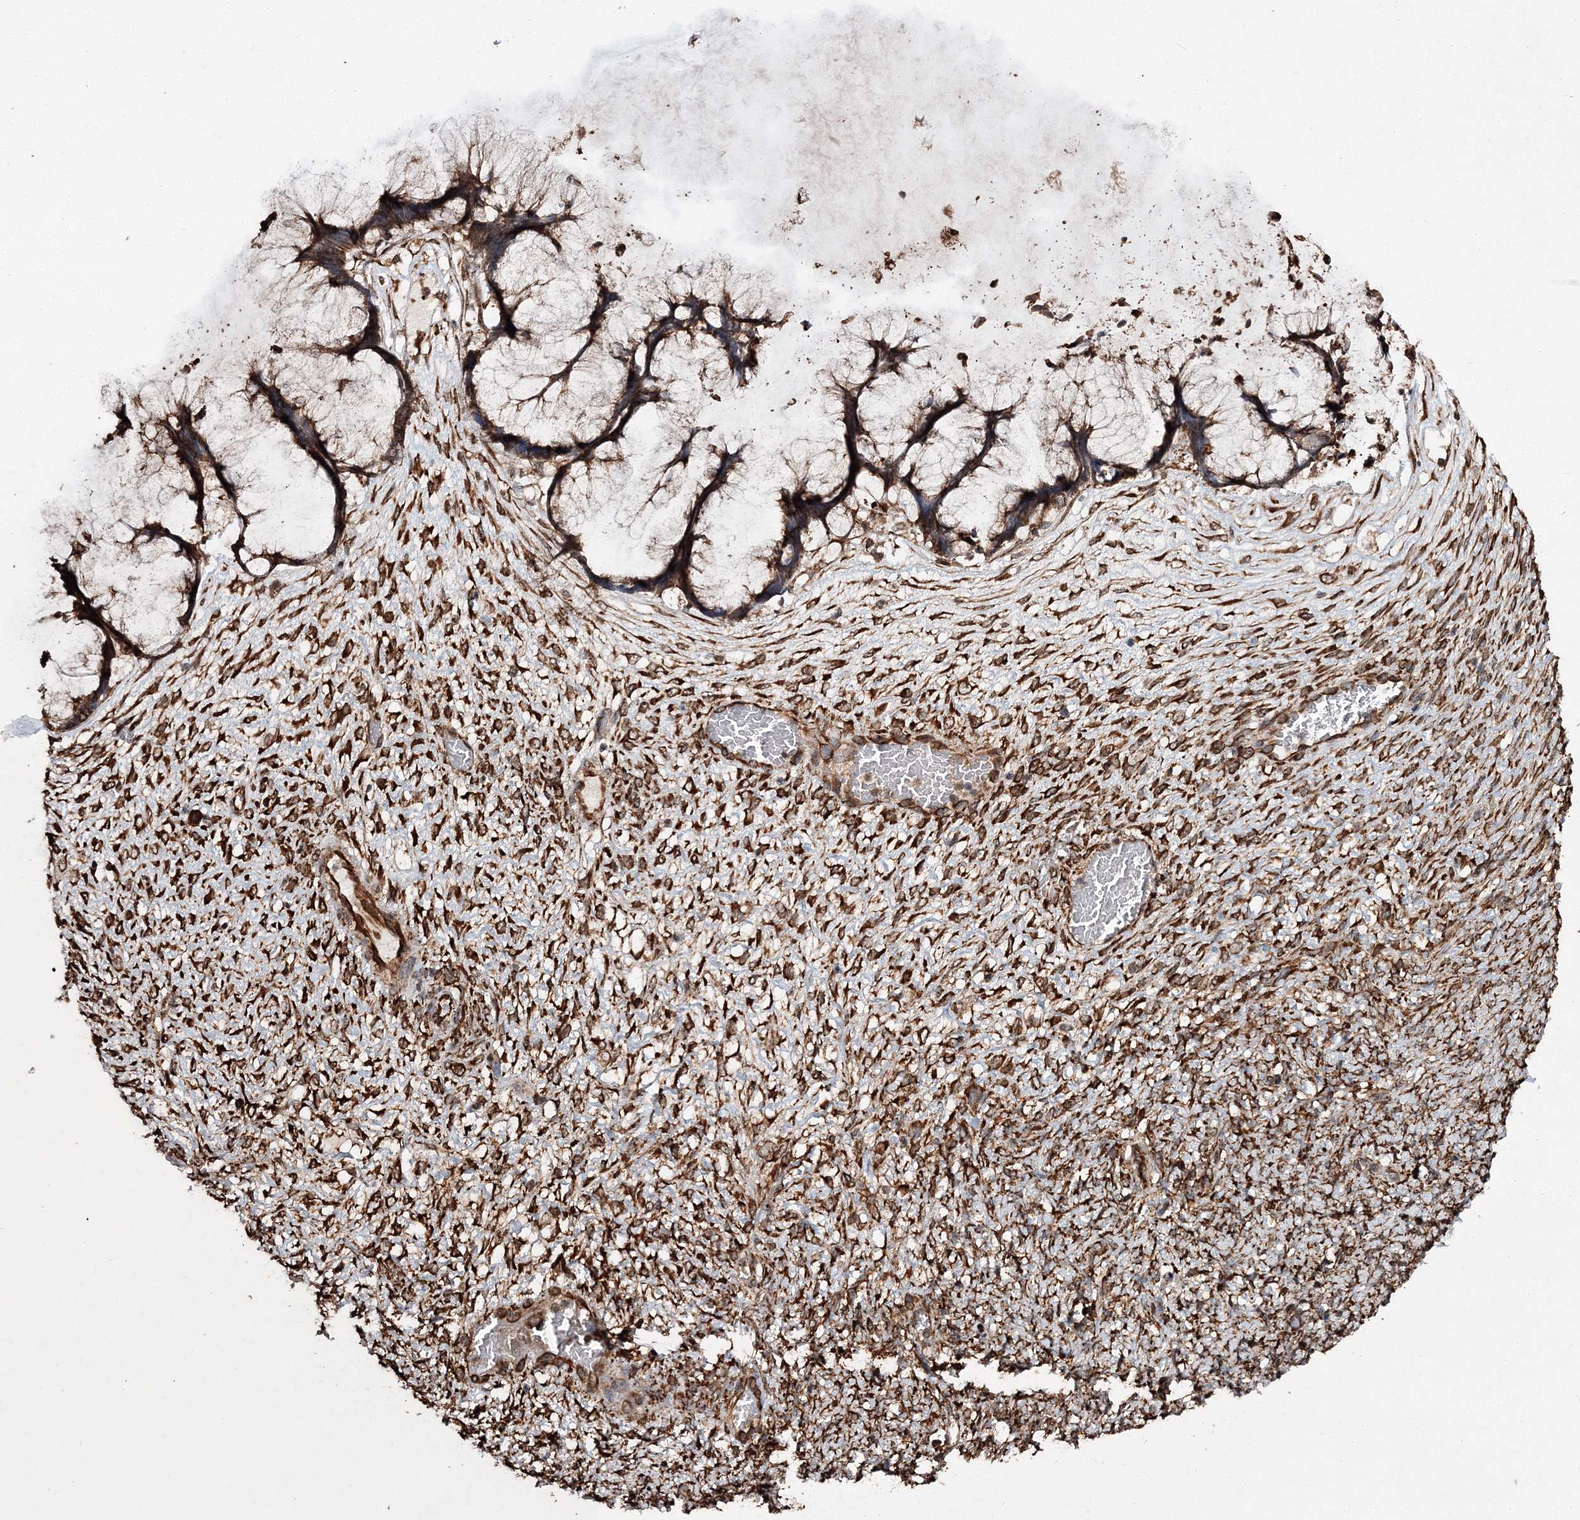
{"staining": {"intensity": "strong", "quantity": ">75%", "location": "cytoplasmic/membranous"}, "tissue": "ovarian cancer", "cell_type": "Tumor cells", "image_type": "cancer", "snomed": [{"axis": "morphology", "description": "Cystadenocarcinoma, mucinous, NOS"}, {"axis": "topography", "description": "Ovary"}], "caption": "Immunohistochemistry staining of ovarian mucinous cystadenocarcinoma, which reveals high levels of strong cytoplasmic/membranous staining in about >75% of tumor cells indicating strong cytoplasmic/membranous protein positivity. The staining was performed using DAB (brown) for protein detection and nuclei were counterstained in hematoxylin (blue).", "gene": "SCRN3", "patient": {"sex": "female", "age": 42}}